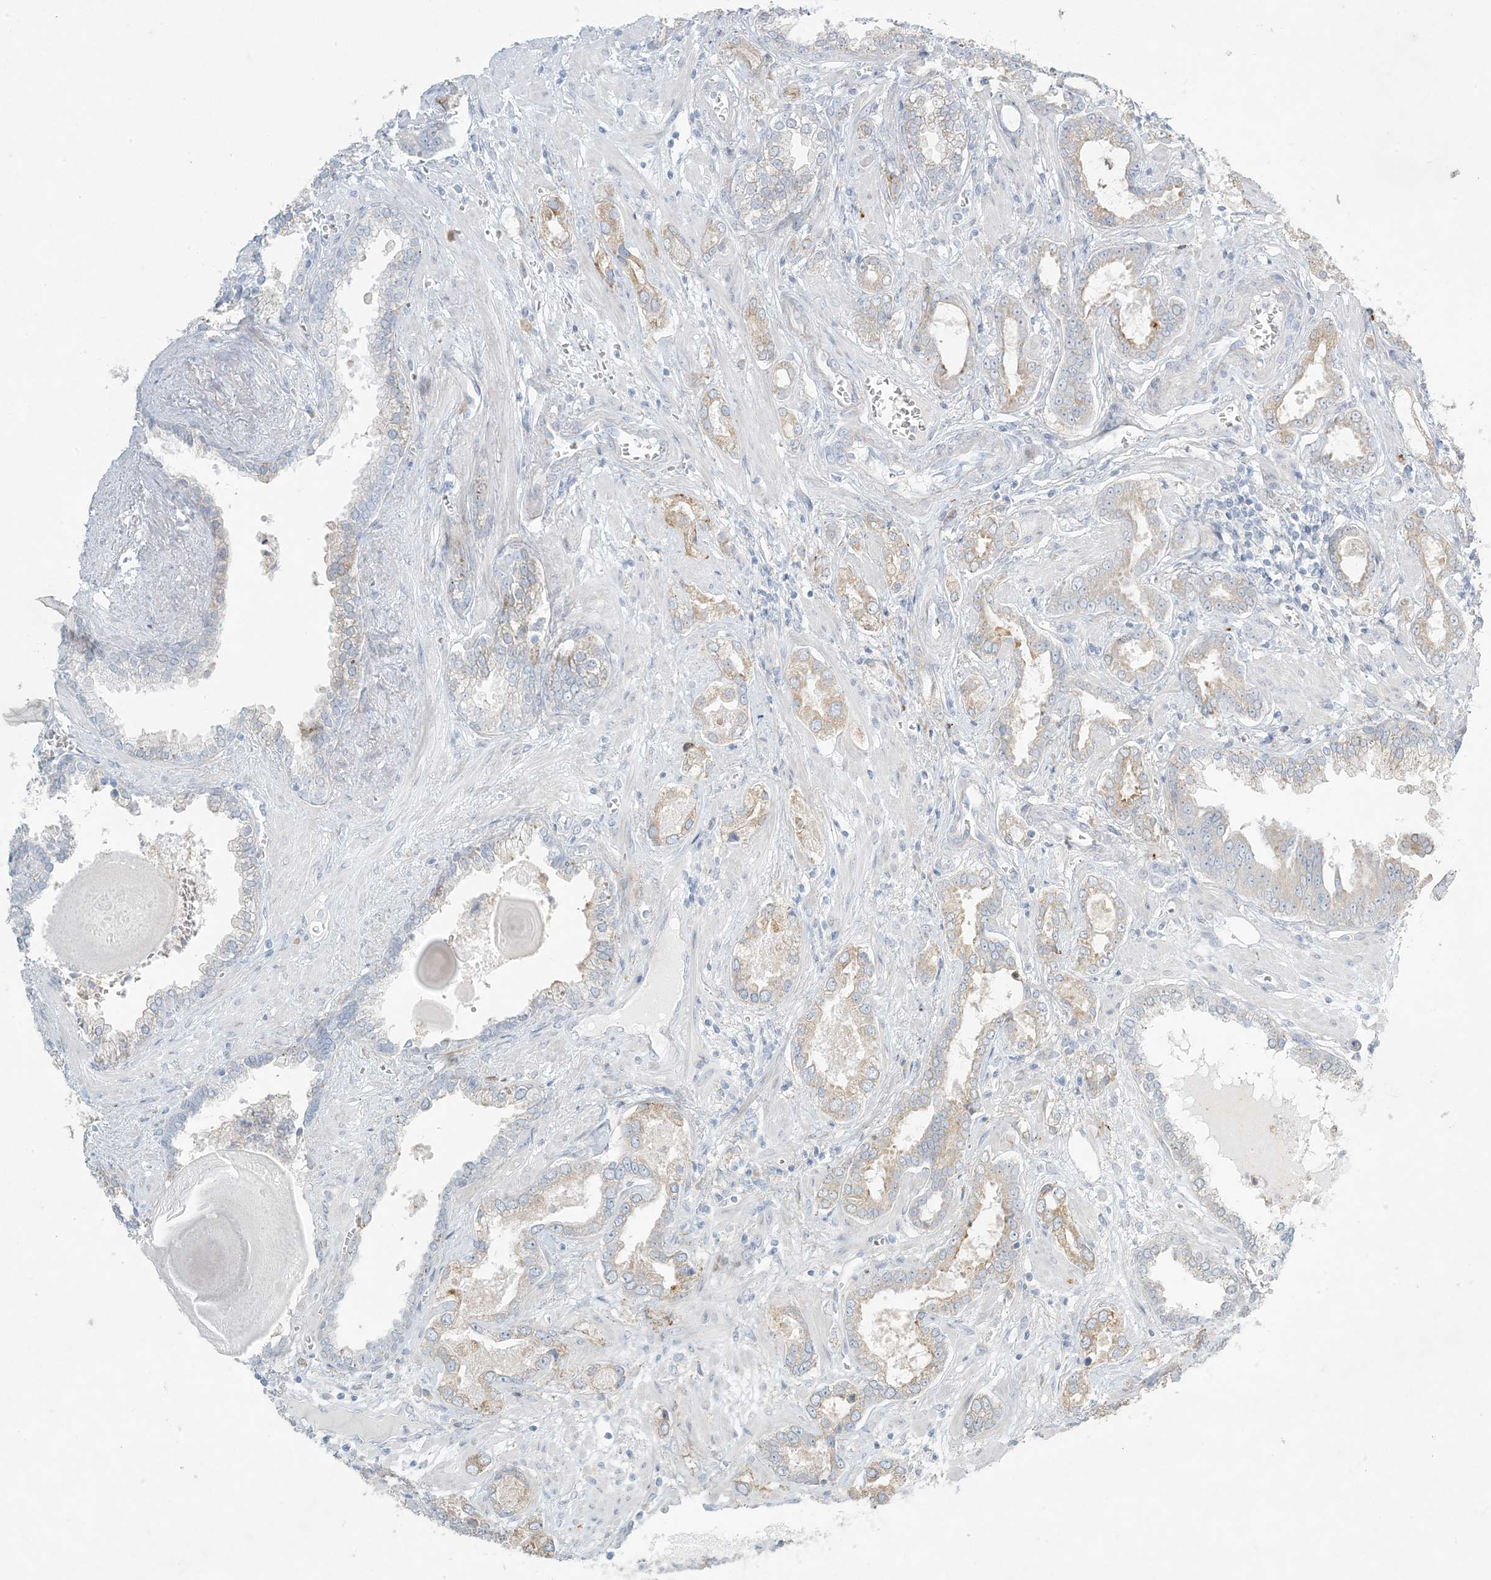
{"staining": {"intensity": "weak", "quantity": "<25%", "location": "cytoplasmic/membranous"}, "tissue": "prostate cancer", "cell_type": "Tumor cells", "image_type": "cancer", "snomed": [{"axis": "morphology", "description": "Adenocarcinoma, High grade"}, {"axis": "topography", "description": "Prostate and seminal vesicle, NOS"}], "caption": "Immunohistochemical staining of prostate cancer reveals no significant expression in tumor cells.", "gene": "ZNF385D", "patient": {"sex": "male", "age": 67}}